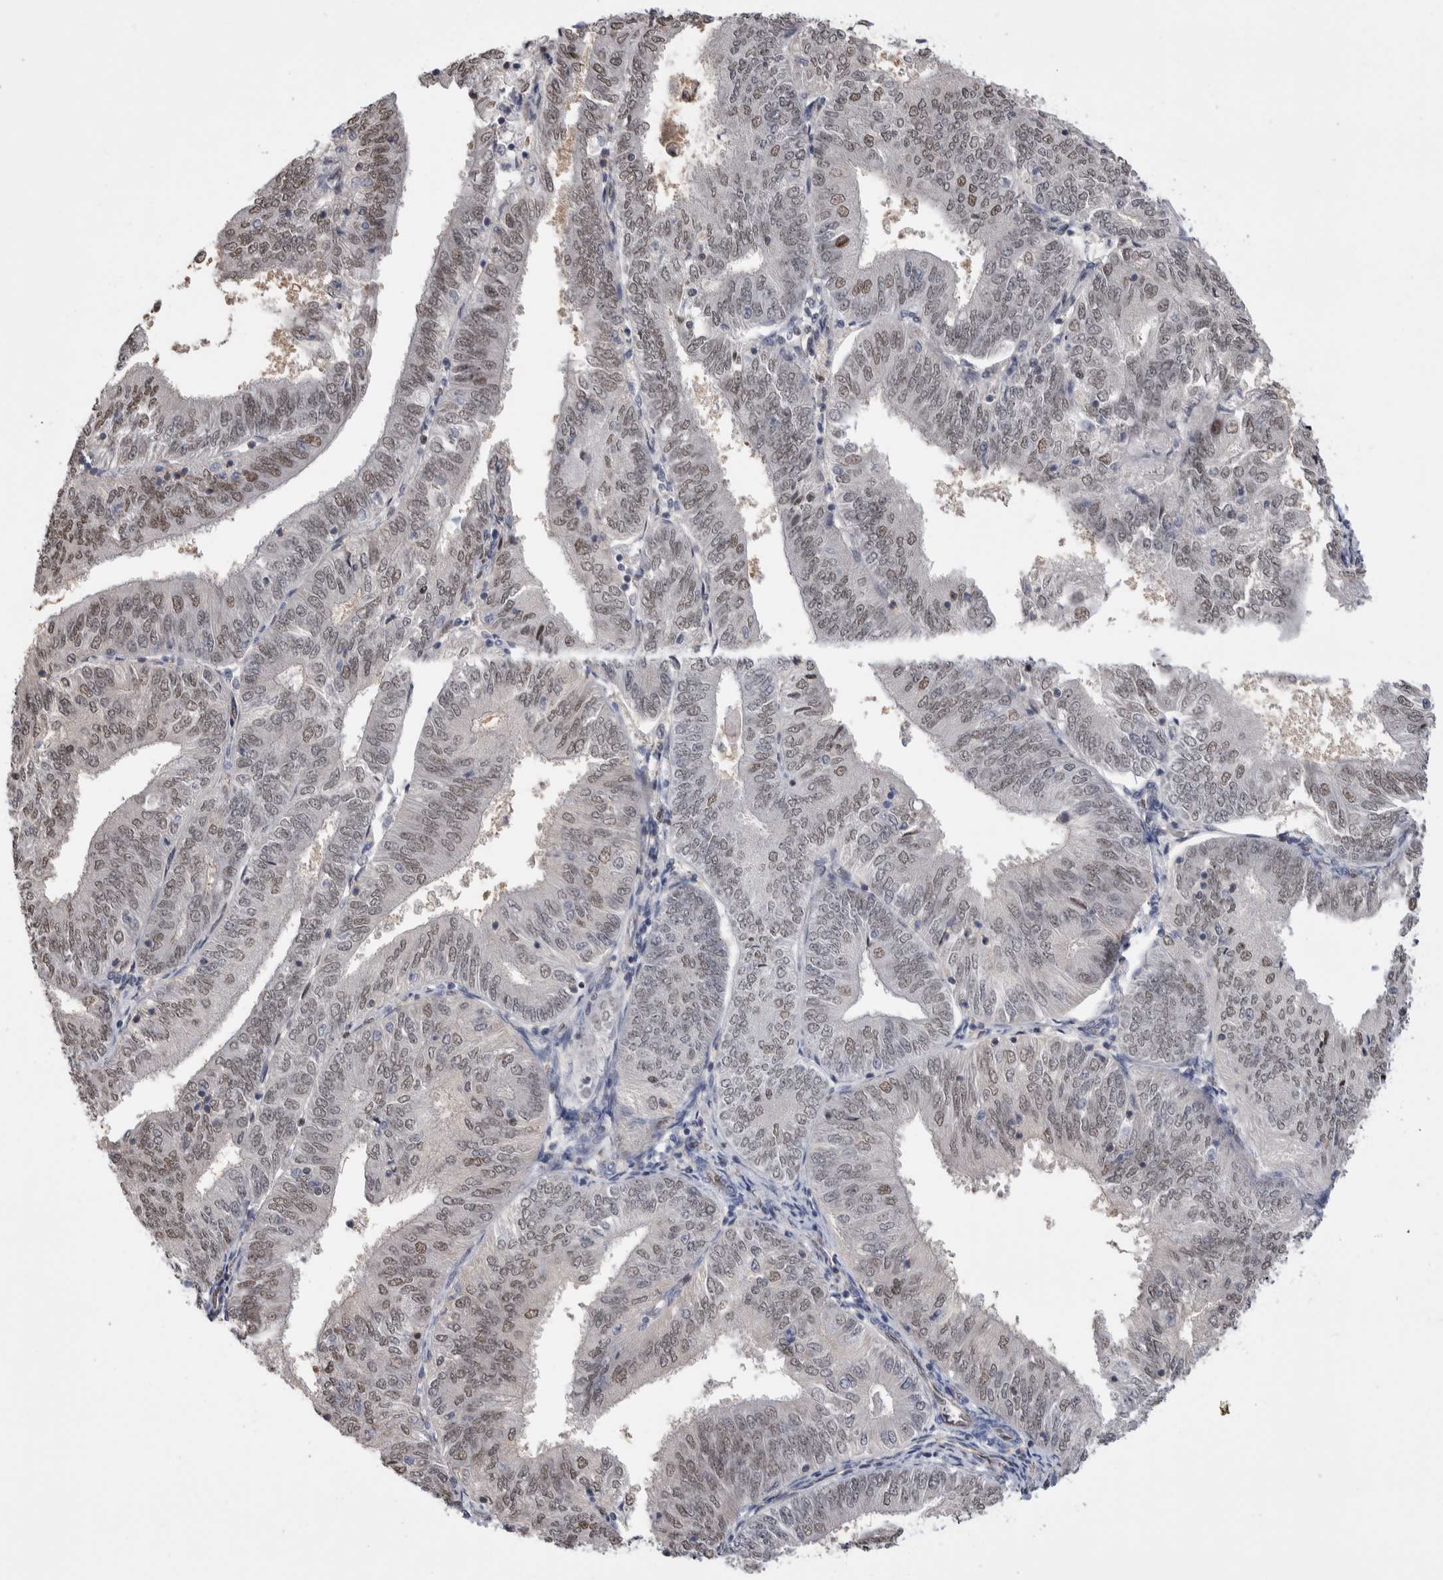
{"staining": {"intensity": "weak", "quantity": ">75%", "location": "nuclear"}, "tissue": "endometrial cancer", "cell_type": "Tumor cells", "image_type": "cancer", "snomed": [{"axis": "morphology", "description": "Adenocarcinoma, NOS"}, {"axis": "topography", "description": "Endometrium"}], "caption": "DAB (3,3'-diaminobenzidine) immunohistochemical staining of human endometrial adenocarcinoma exhibits weak nuclear protein expression in about >75% of tumor cells.", "gene": "ZBTB49", "patient": {"sex": "female", "age": 58}}